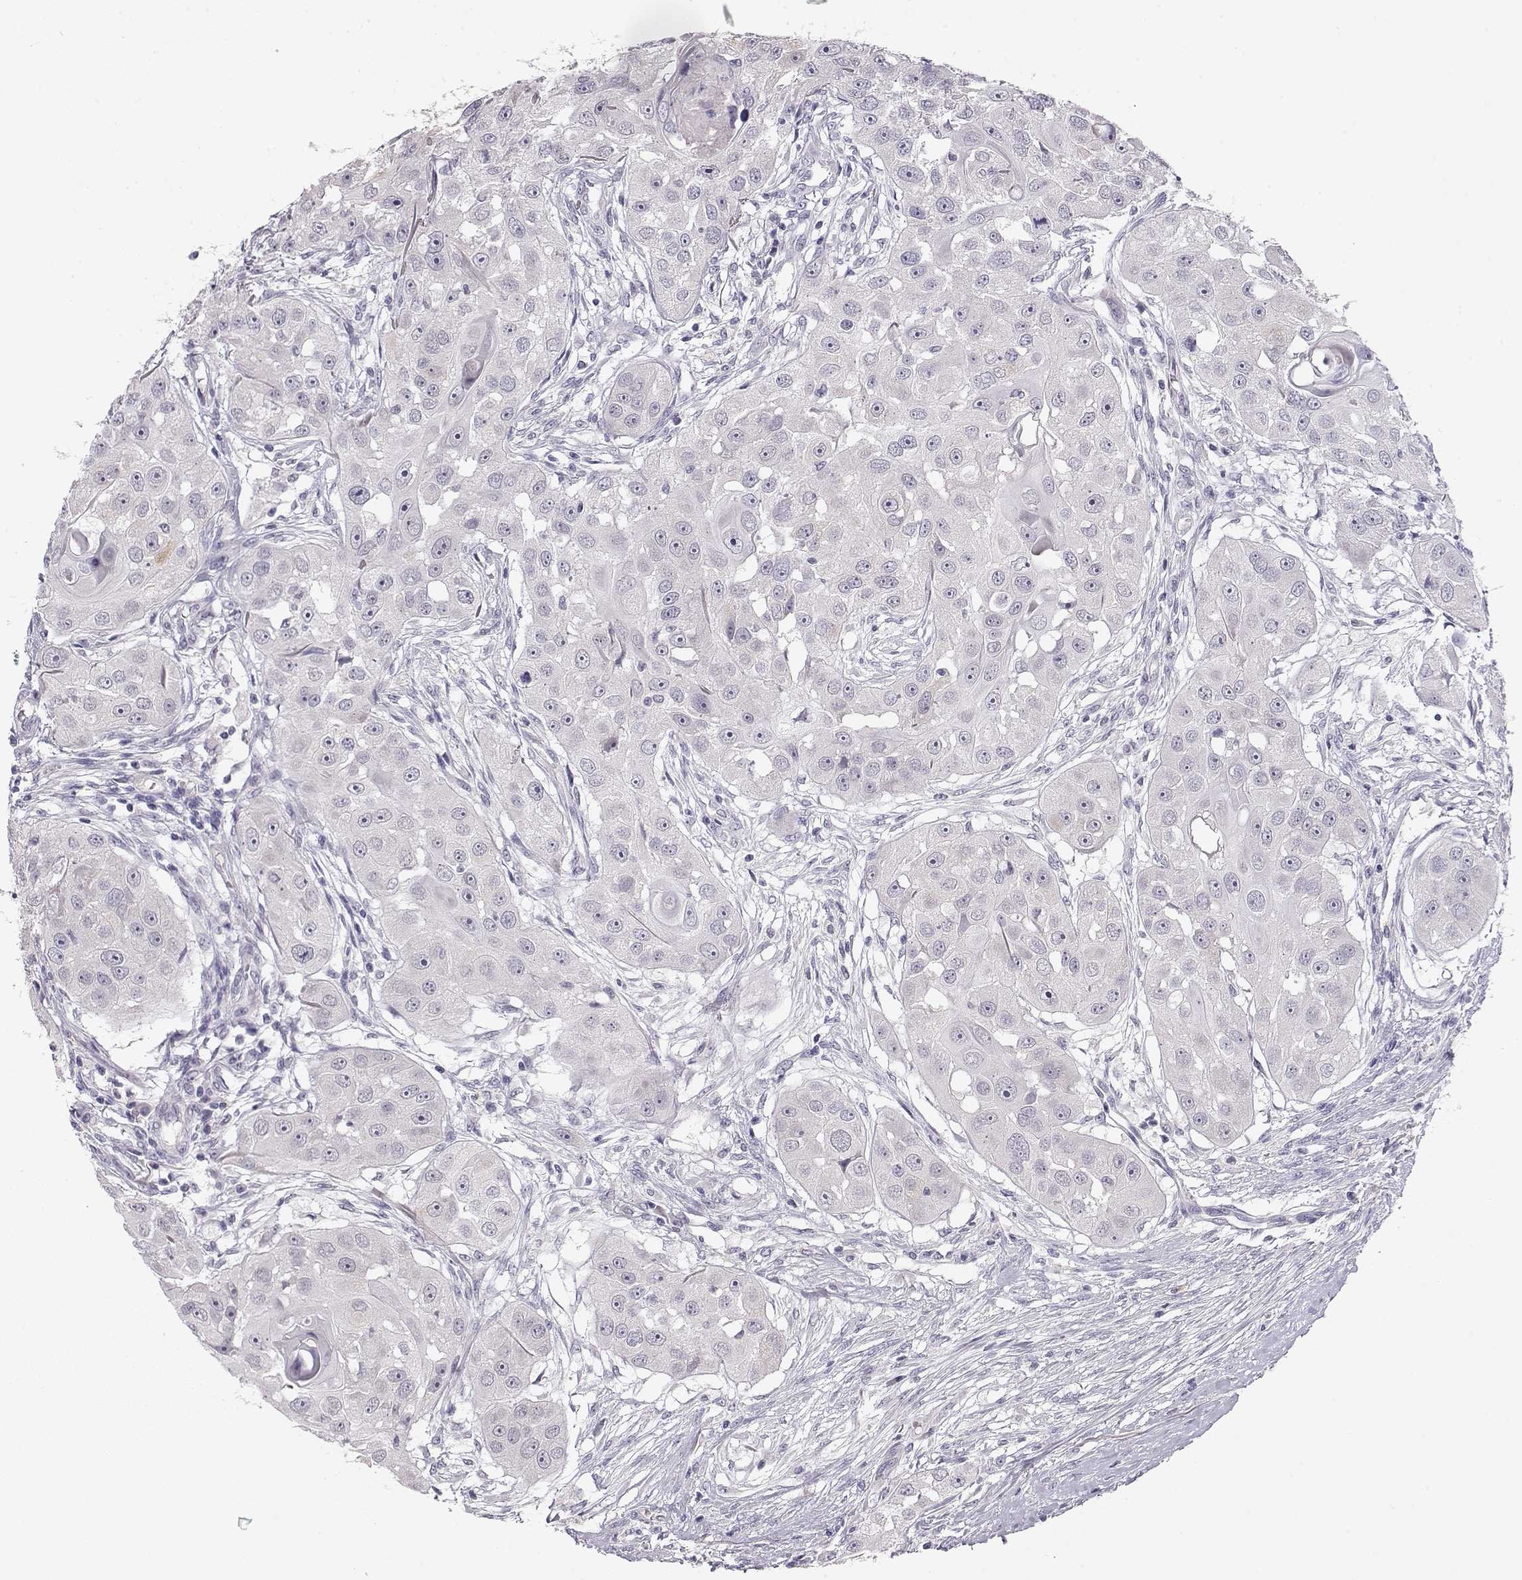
{"staining": {"intensity": "negative", "quantity": "none", "location": "none"}, "tissue": "head and neck cancer", "cell_type": "Tumor cells", "image_type": "cancer", "snomed": [{"axis": "morphology", "description": "Squamous cell carcinoma, NOS"}, {"axis": "topography", "description": "Head-Neck"}], "caption": "The IHC histopathology image has no significant expression in tumor cells of squamous cell carcinoma (head and neck) tissue.", "gene": "TTC26", "patient": {"sex": "male", "age": 51}}